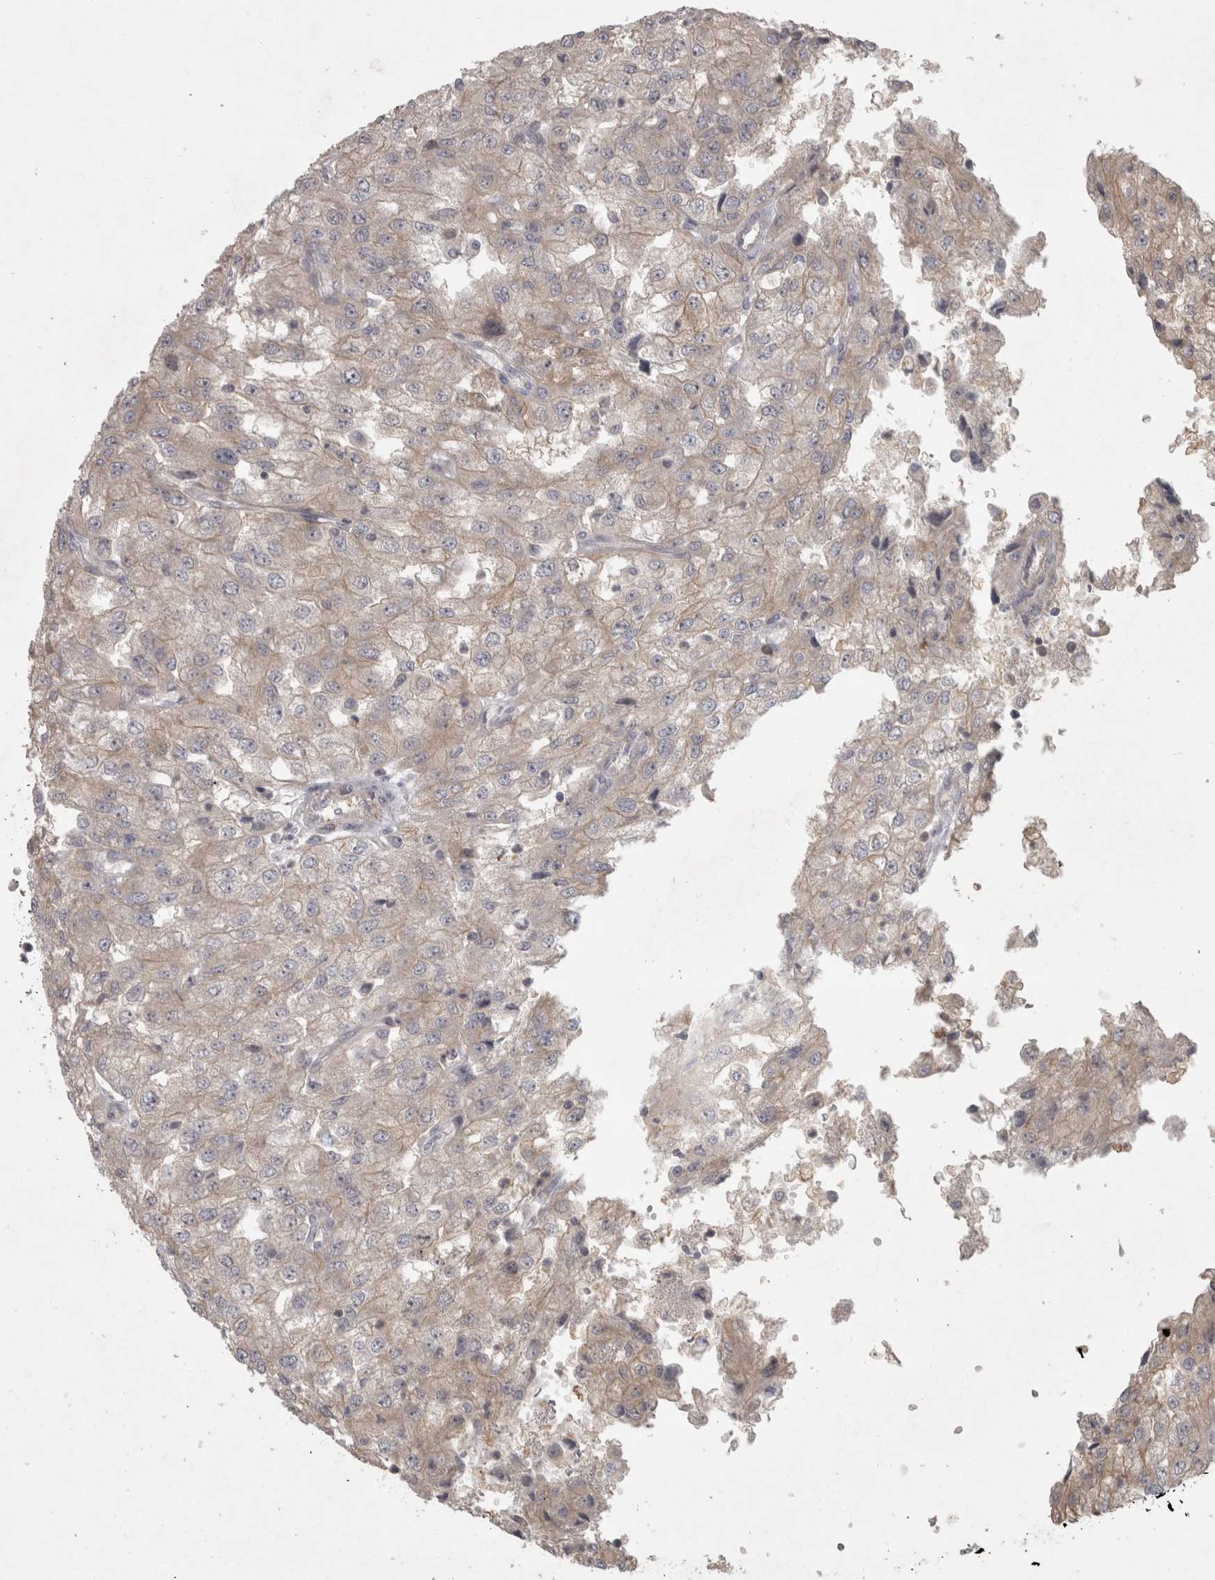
{"staining": {"intensity": "weak", "quantity": "<25%", "location": "cytoplasmic/membranous"}, "tissue": "renal cancer", "cell_type": "Tumor cells", "image_type": "cancer", "snomed": [{"axis": "morphology", "description": "Adenocarcinoma, NOS"}, {"axis": "topography", "description": "Kidney"}], "caption": "A high-resolution image shows immunohistochemistry (IHC) staining of renal adenocarcinoma, which reveals no significant positivity in tumor cells.", "gene": "SLCO5A1", "patient": {"sex": "female", "age": 54}}